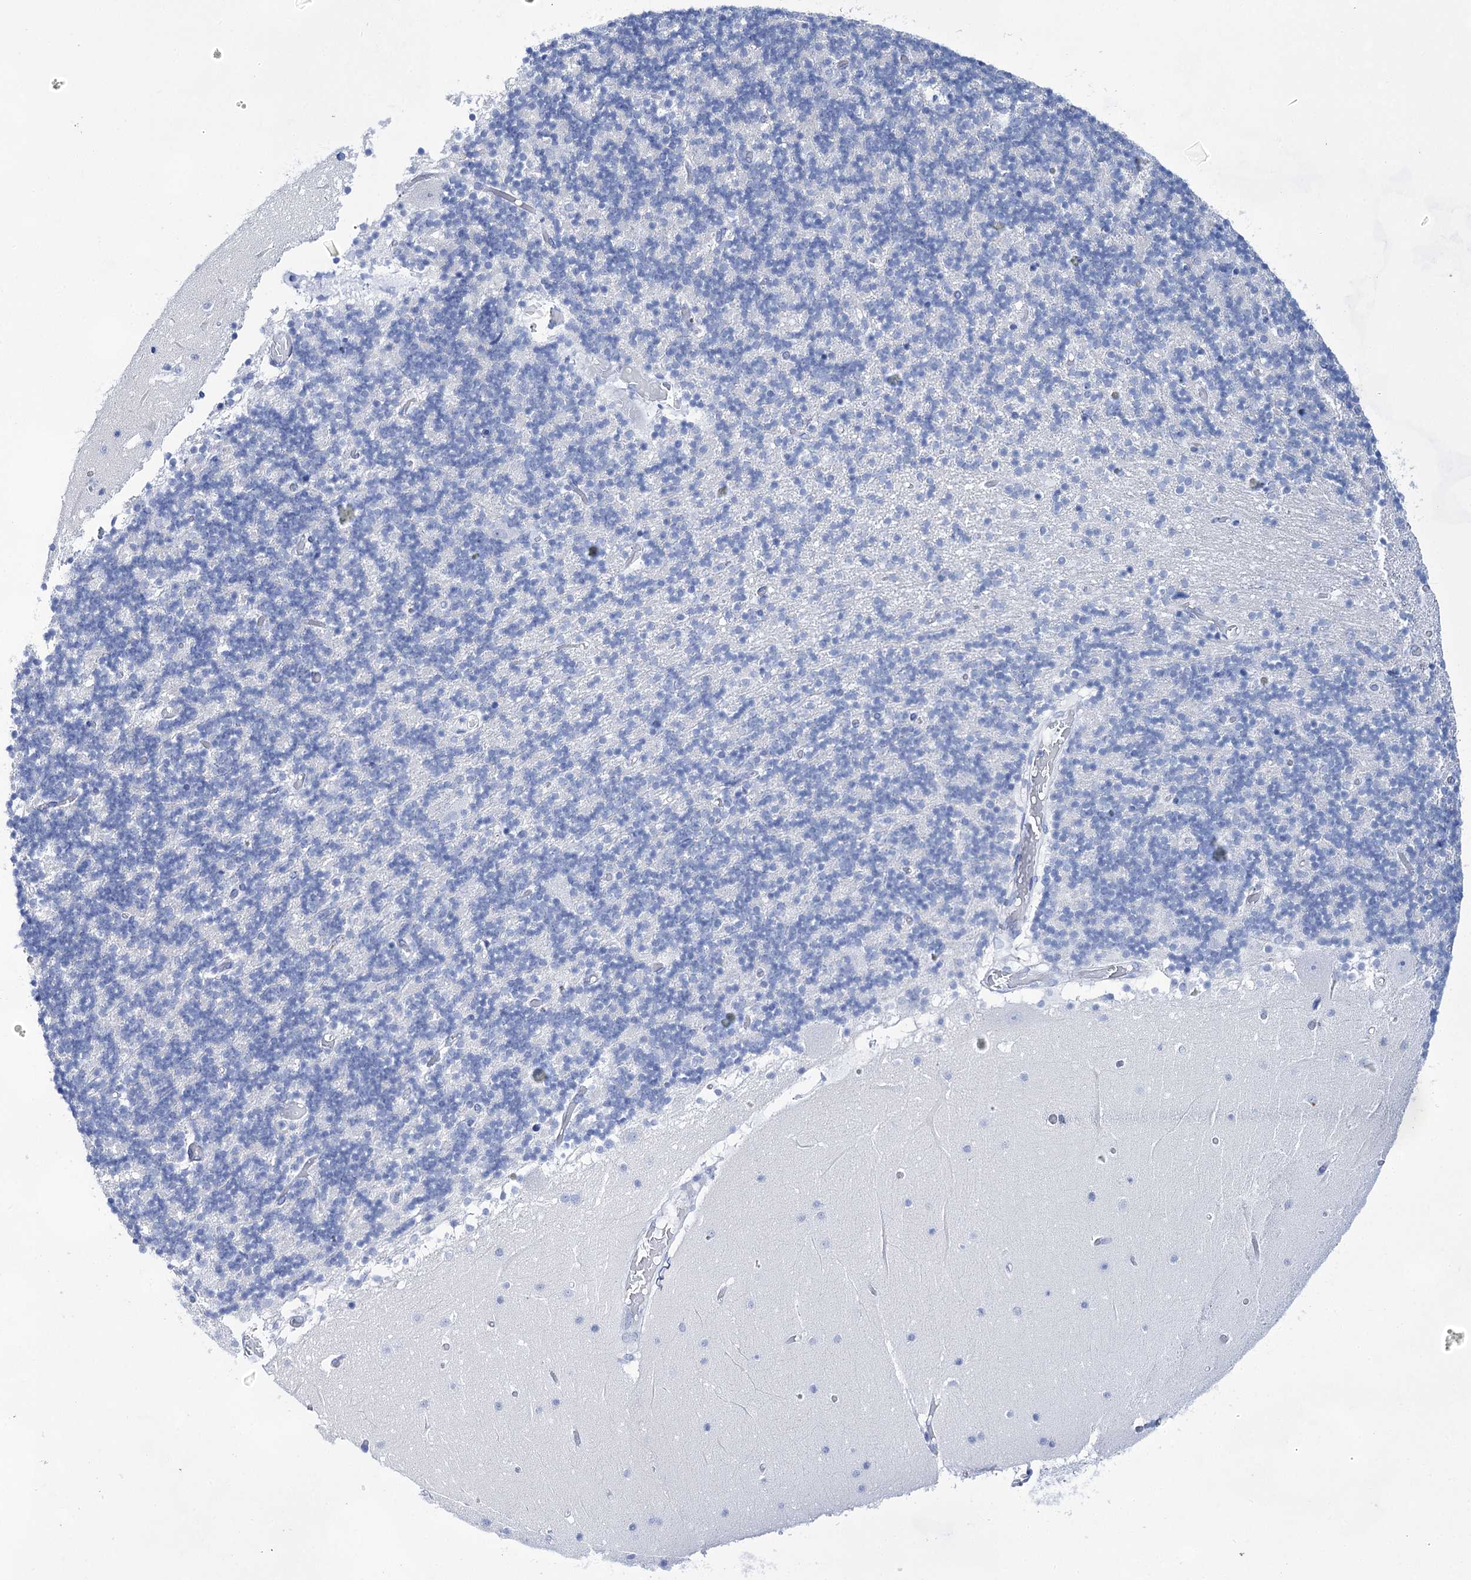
{"staining": {"intensity": "negative", "quantity": "none", "location": "none"}, "tissue": "cerebellum", "cell_type": "Cells in granular layer", "image_type": "normal", "snomed": [{"axis": "morphology", "description": "Normal tissue, NOS"}, {"axis": "topography", "description": "Cerebellum"}], "caption": "The immunohistochemistry image has no significant expression in cells in granular layer of cerebellum. The staining was performed using DAB (3,3'-diaminobenzidine) to visualize the protein expression in brown, while the nuclei were stained in blue with hematoxylin (Magnification: 20x).", "gene": "LALBA", "patient": {"sex": "female", "age": 28}}